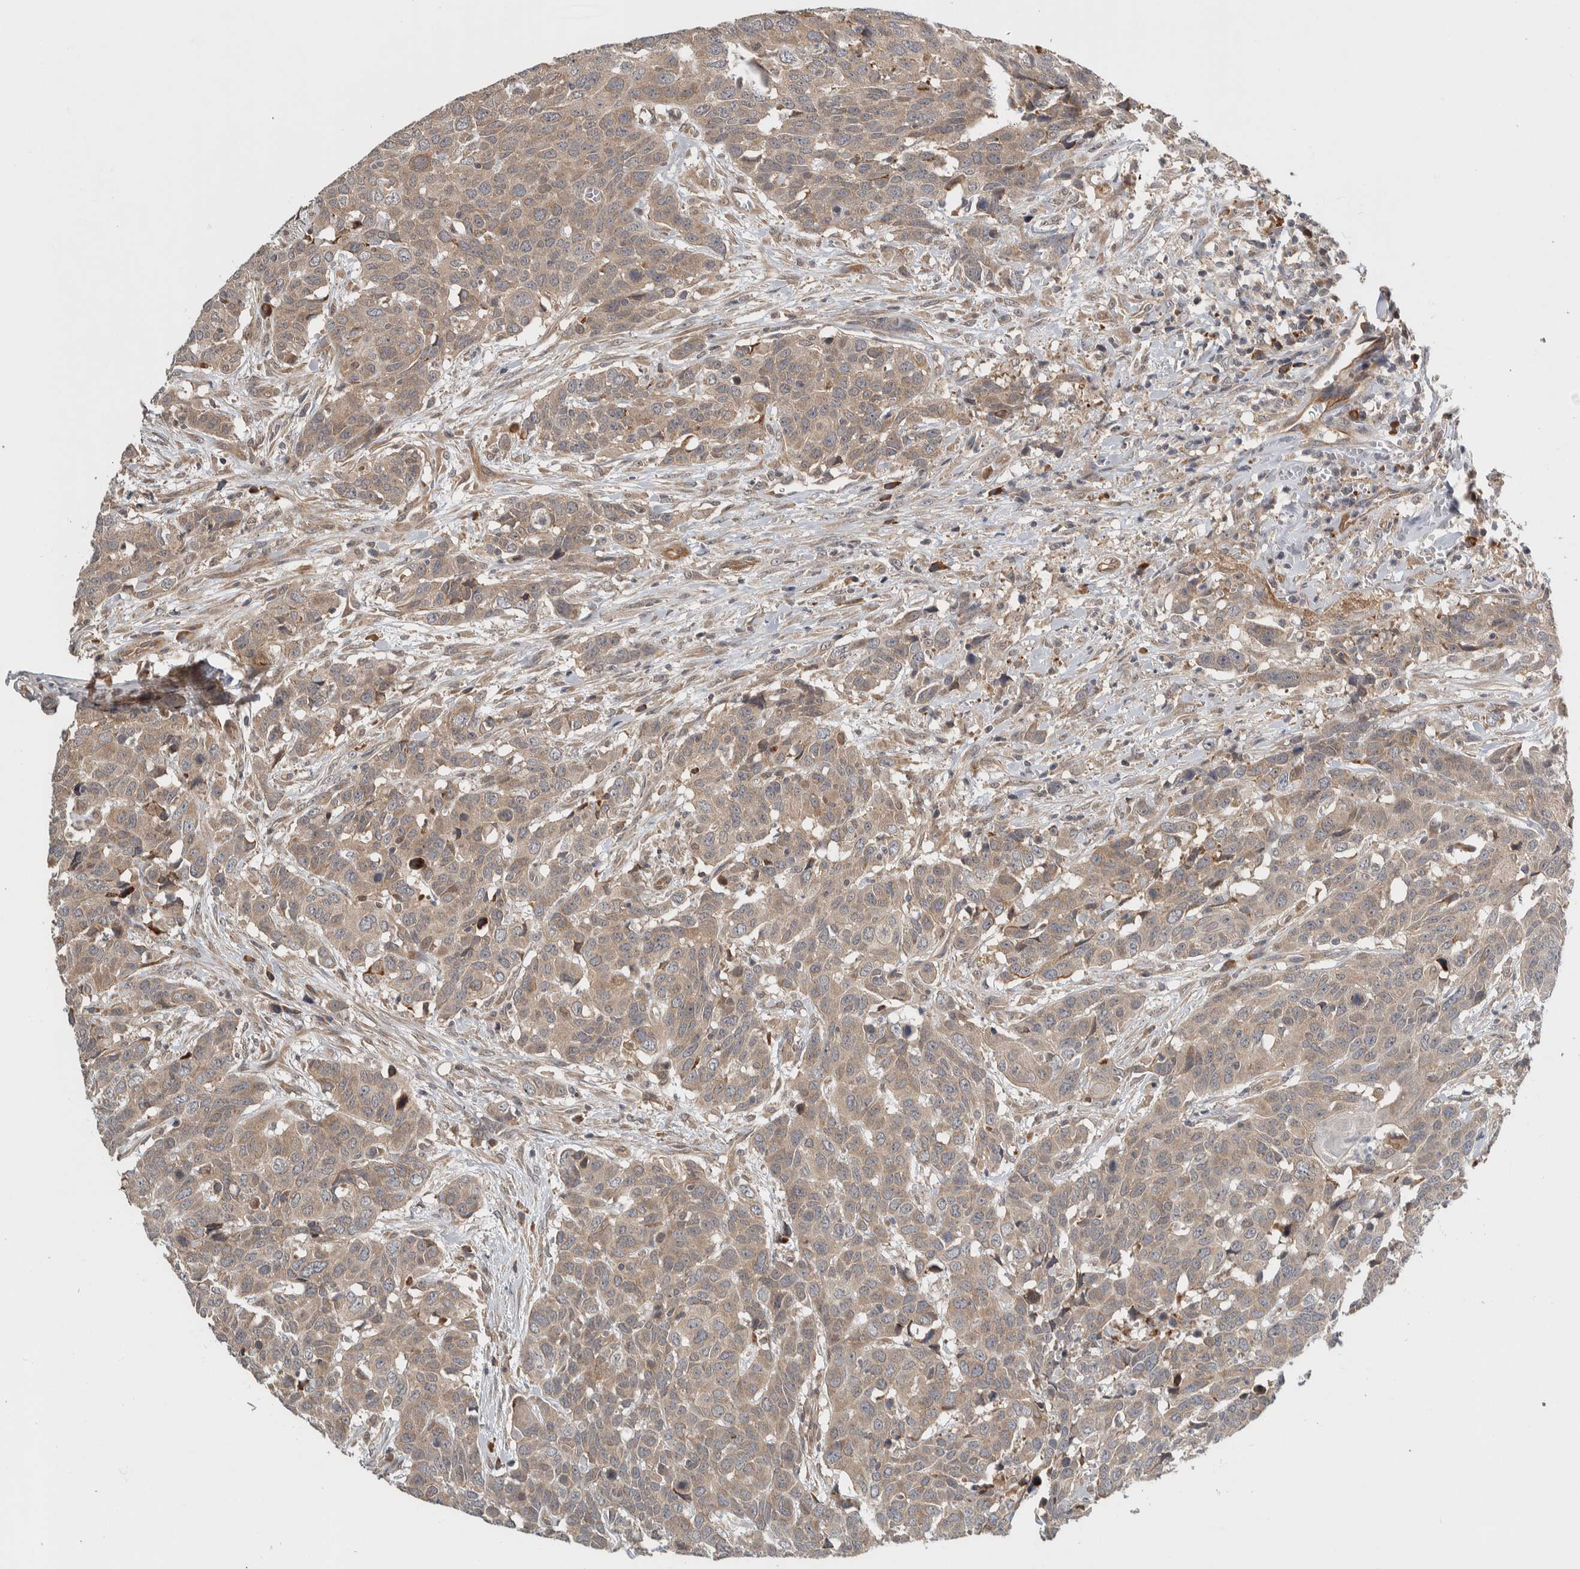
{"staining": {"intensity": "weak", "quantity": ">75%", "location": "cytoplasmic/membranous"}, "tissue": "head and neck cancer", "cell_type": "Tumor cells", "image_type": "cancer", "snomed": [{"axis": "morphology", "description": "Squamous cell carcinoma, NOS"}, {"axis": "topography", "description": "Head-Neck"}], "caption": "The photomicrograph reveals a brown stain indicating the presence of a protein in the cytoplasmic/membranous of tumor cells in head and neck cancer (squamous cell carcinoma). Nuclei are stained in blue.", "gene": "TBC1D31", "patient": {"sex": "male", "age": 66}}